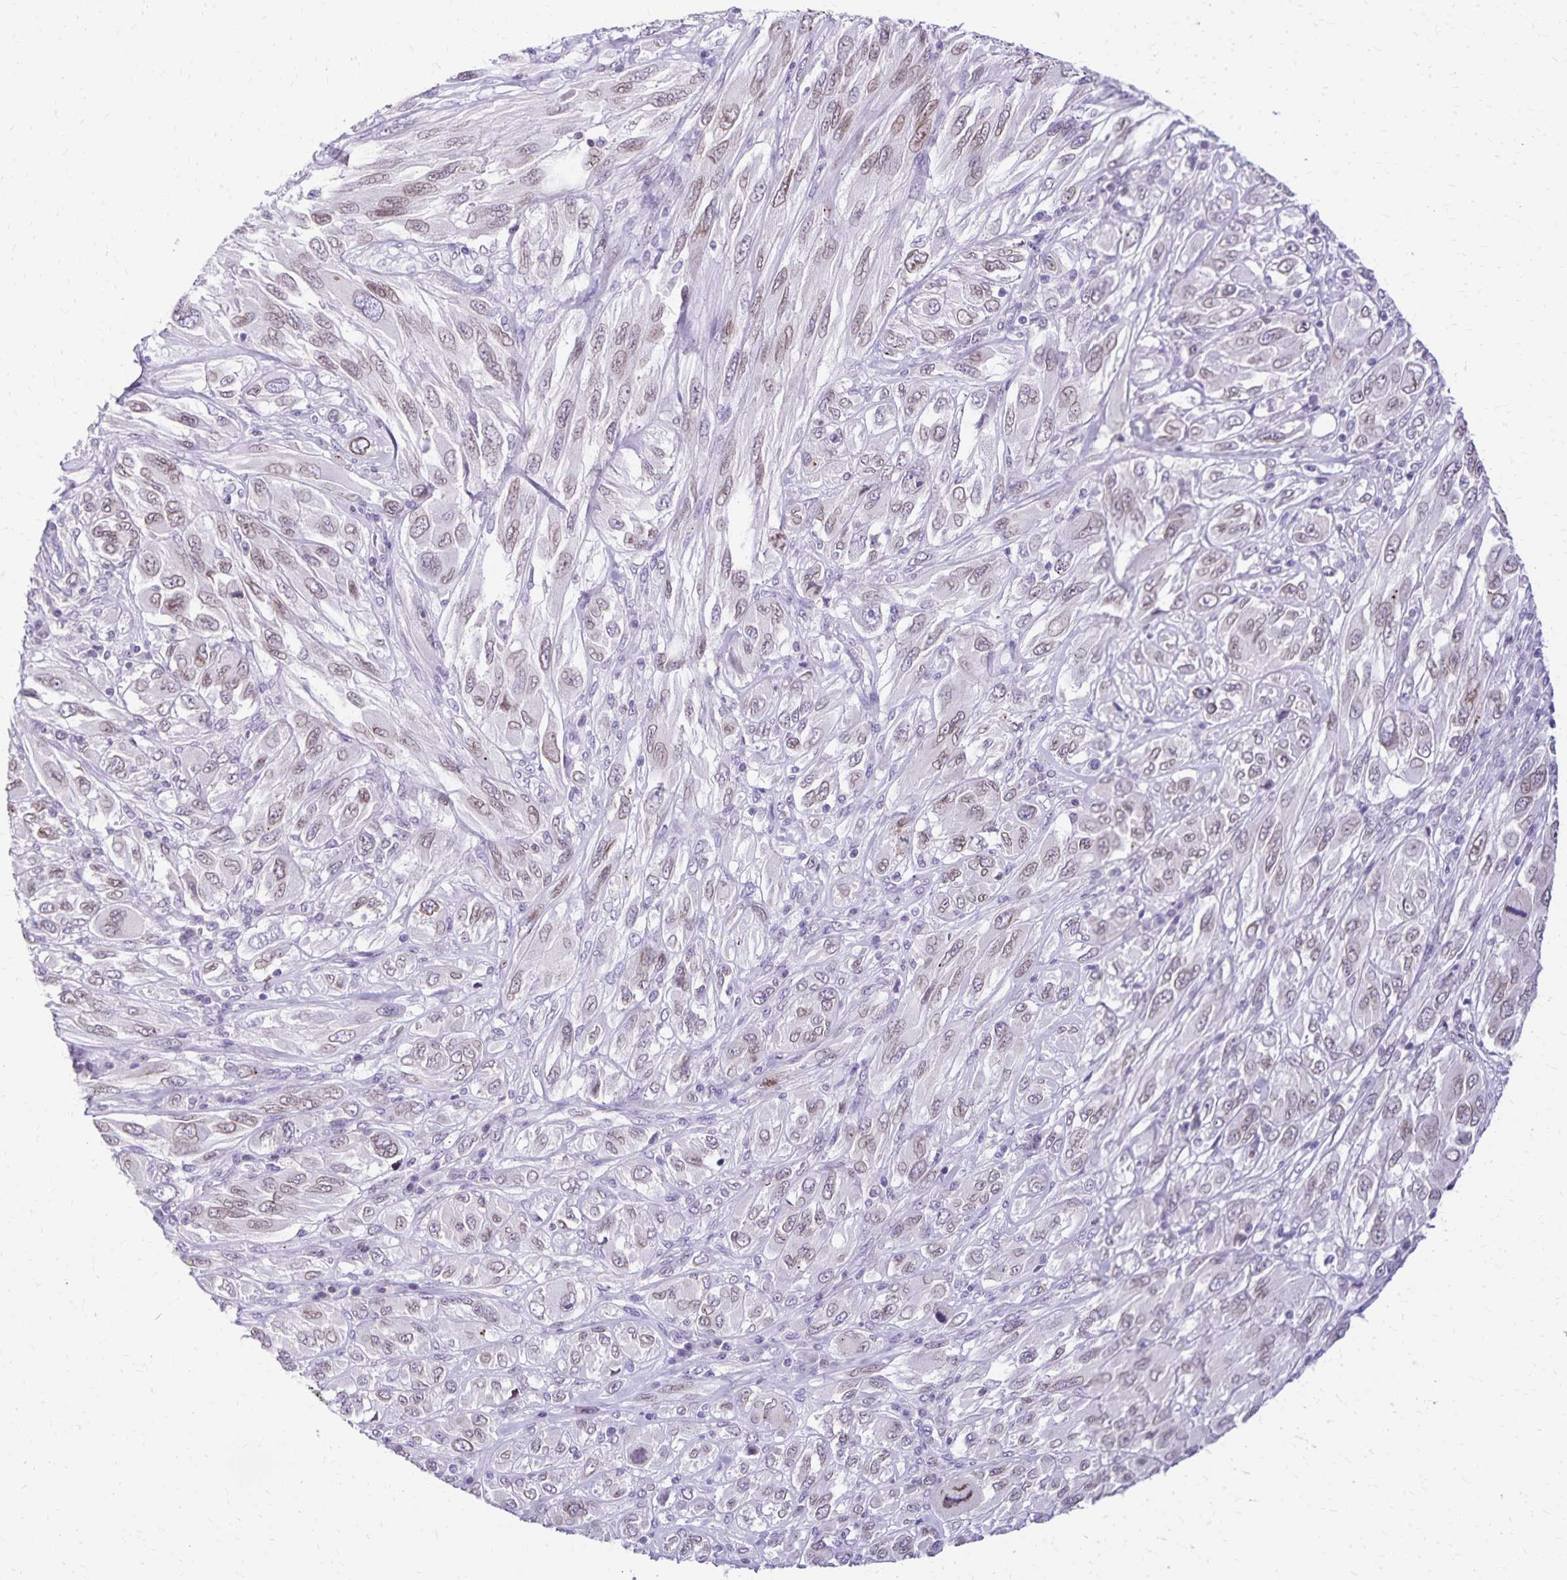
{"staining": {"intensity": "weak", "quantity": "25%-75%", "location": "cytoplasmic/membranous,nuclear"}, "tissue": "melanoma", "cell_type": "Tumor cells", "image_type": "cancer", "snomed": [{"axis": "morphology", "description": "Malignant melanoma, NOS"}, {"axis": "topography", "description": "Skin"}], "caption": "A high-resolution histopathology image shows immunohistochemistry staining of melanoma, which displays weak cytoplasmic/membranous and nuclear positivity in approximately 25%-75% of tumor cells.", "gene": "FAM166C", "patient": {"sex": "female", "age": 91}}